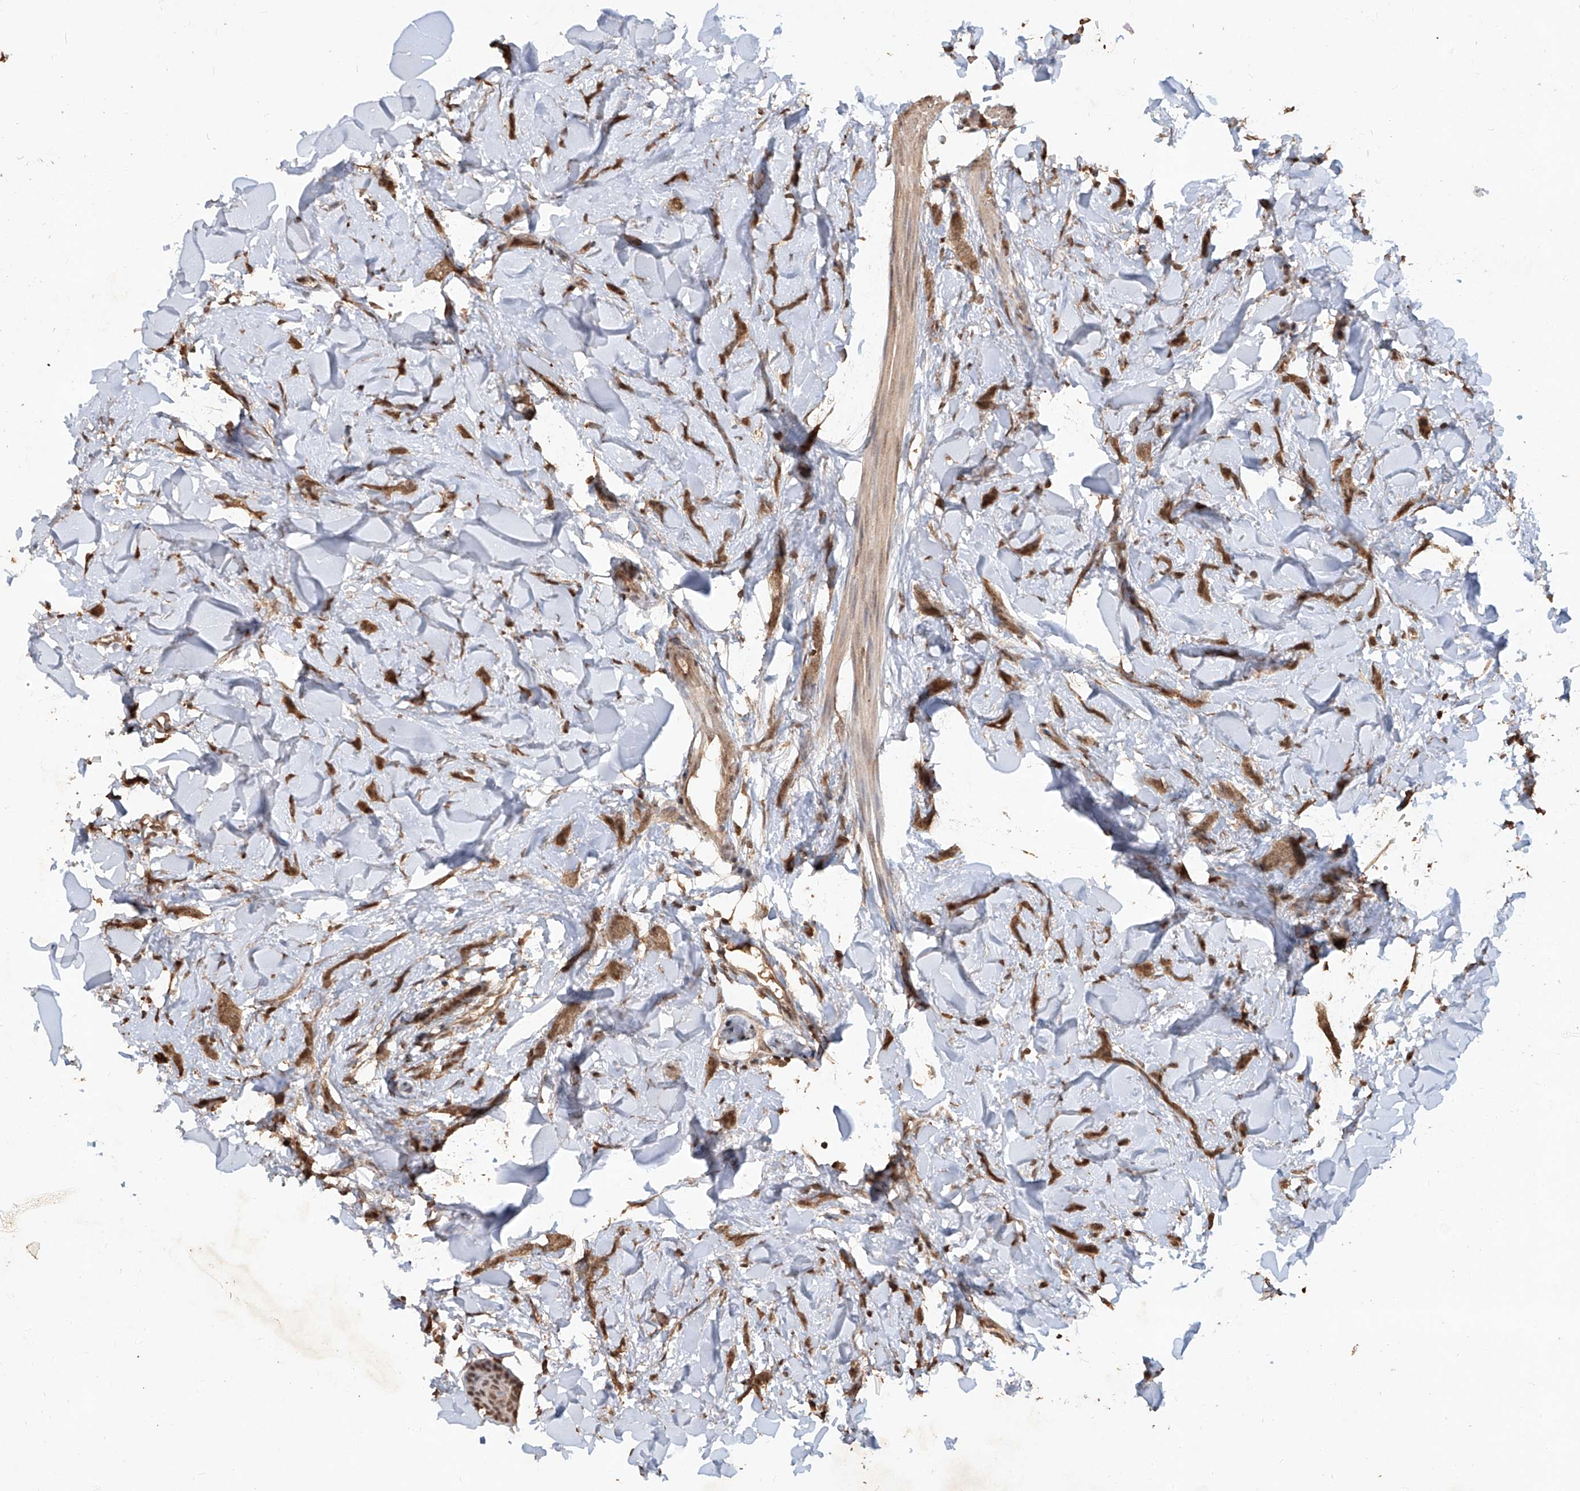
{"staining": {"intensity": "moderate", "quantity": ">75%", "location": "cytoplasmic/membranous"}, "tissue": "breast cancer", "cell_type": "Tumor cells", "image_type": "cancer", "snomed": [{"axis": "morphology", "description": "Lobular carcinoma"}, {"axis": "topography", "description": "Skin"}, {"axis": "topography", "description": "Breast"}], "caption": "Approximately >75% of tumor cells in breast cancer exhibit moderate cytoplasmic/membranous protein expression as visualized by brown immunohistochemical staining.", "gene": "UBE2K", "patient": {"sex": "female", "age": 46}}